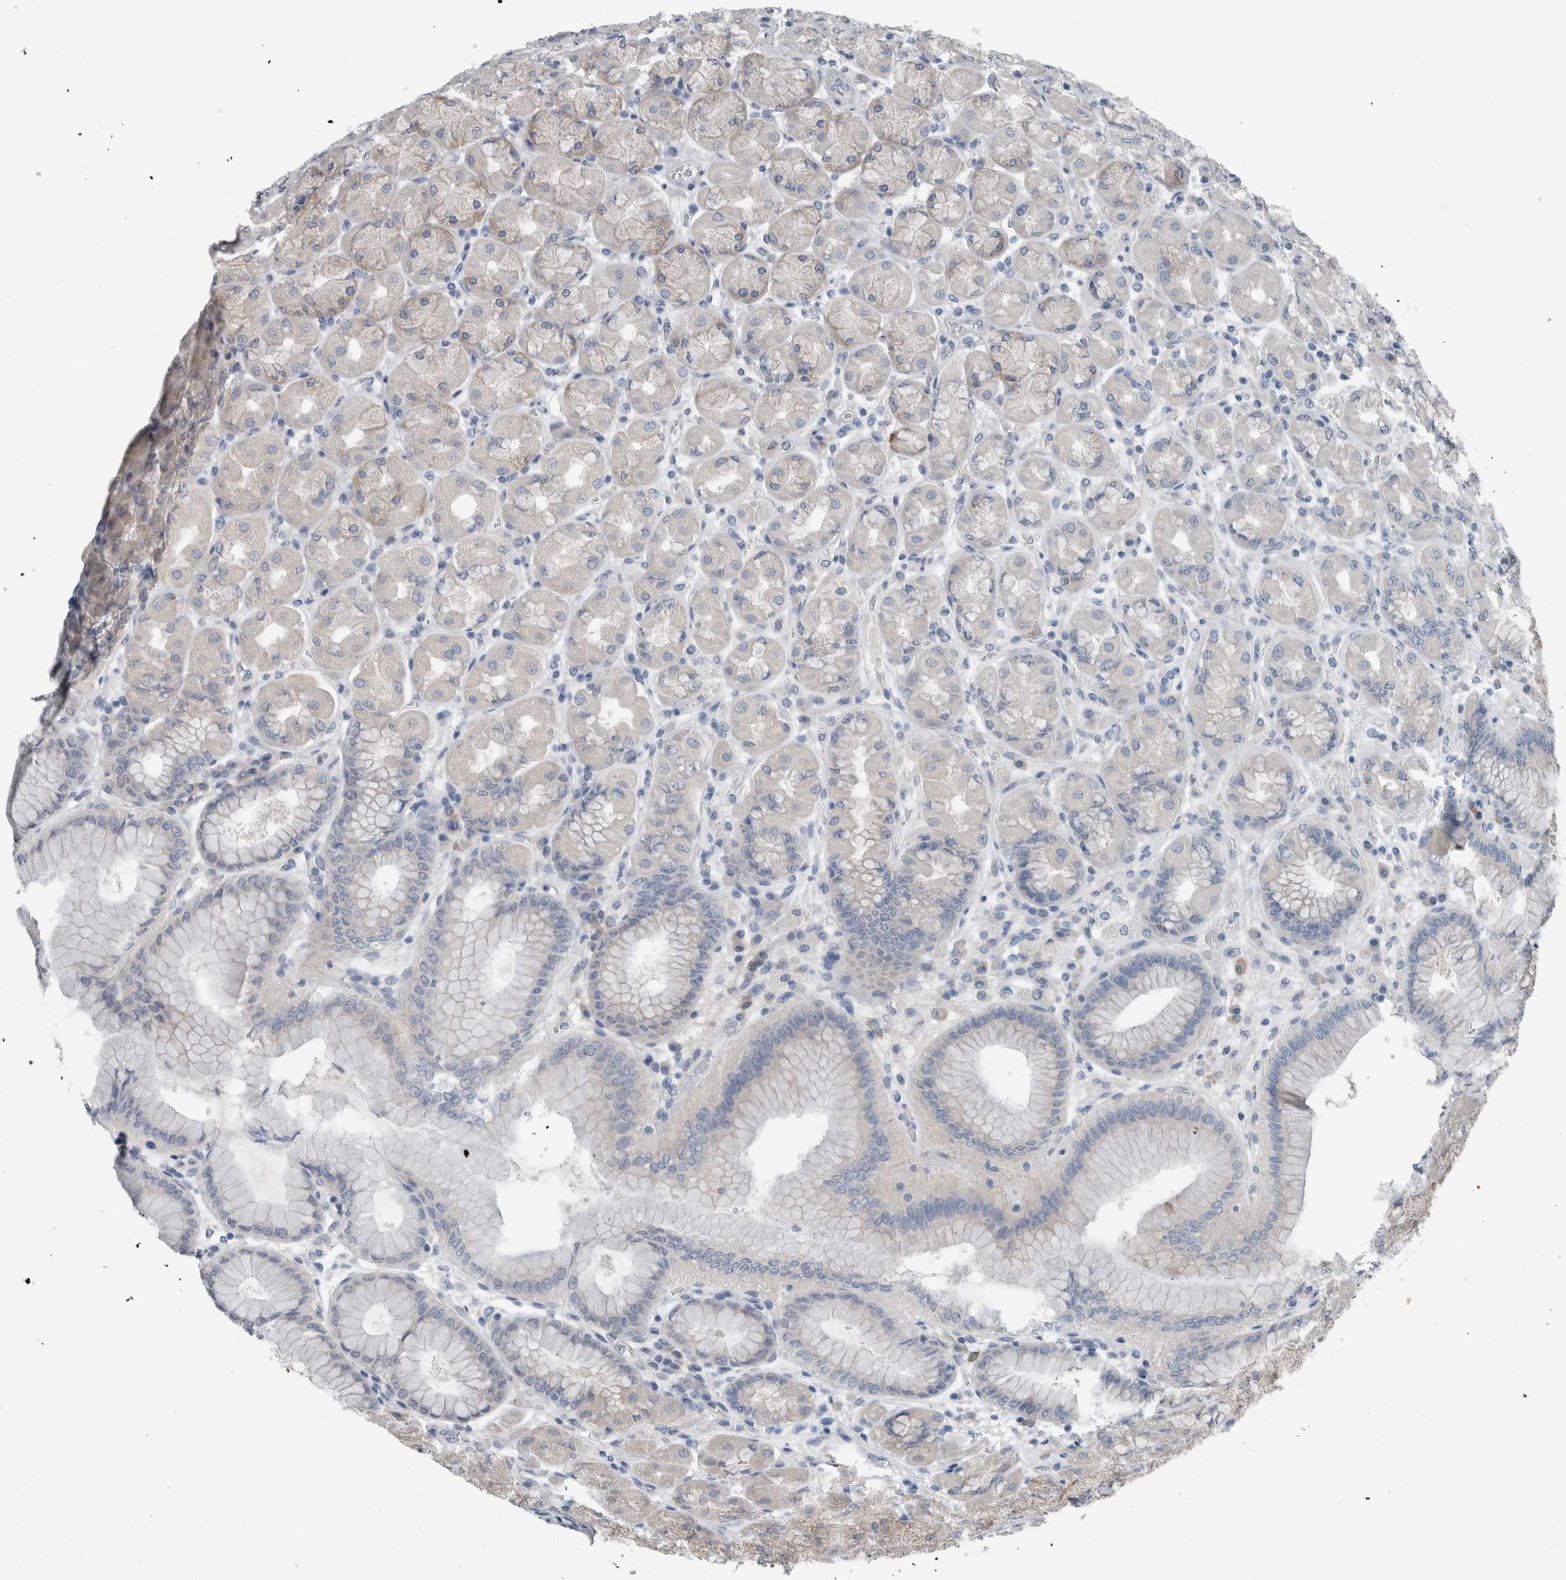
{"staining": {"intensity": "weak", "quantity": "<25%", "location": "cytoplasmic/membranous"}, "tissue": "stomach", "cell_type": "Glandular cells", "image_type": "normal", "snomed": [{"axis": "morphology", "description": "Normal tissue, NOS"}, {"axis": "topography", "description": "Stomach, upper"}], "caption": "Immunohistochemistry (IHC) photomicrograph of normal human stomach stained for a protein (brown), which shows no staining in glandular cells.", "gene": "CRNN", "patient": {"sex": "female", "age": 56}}